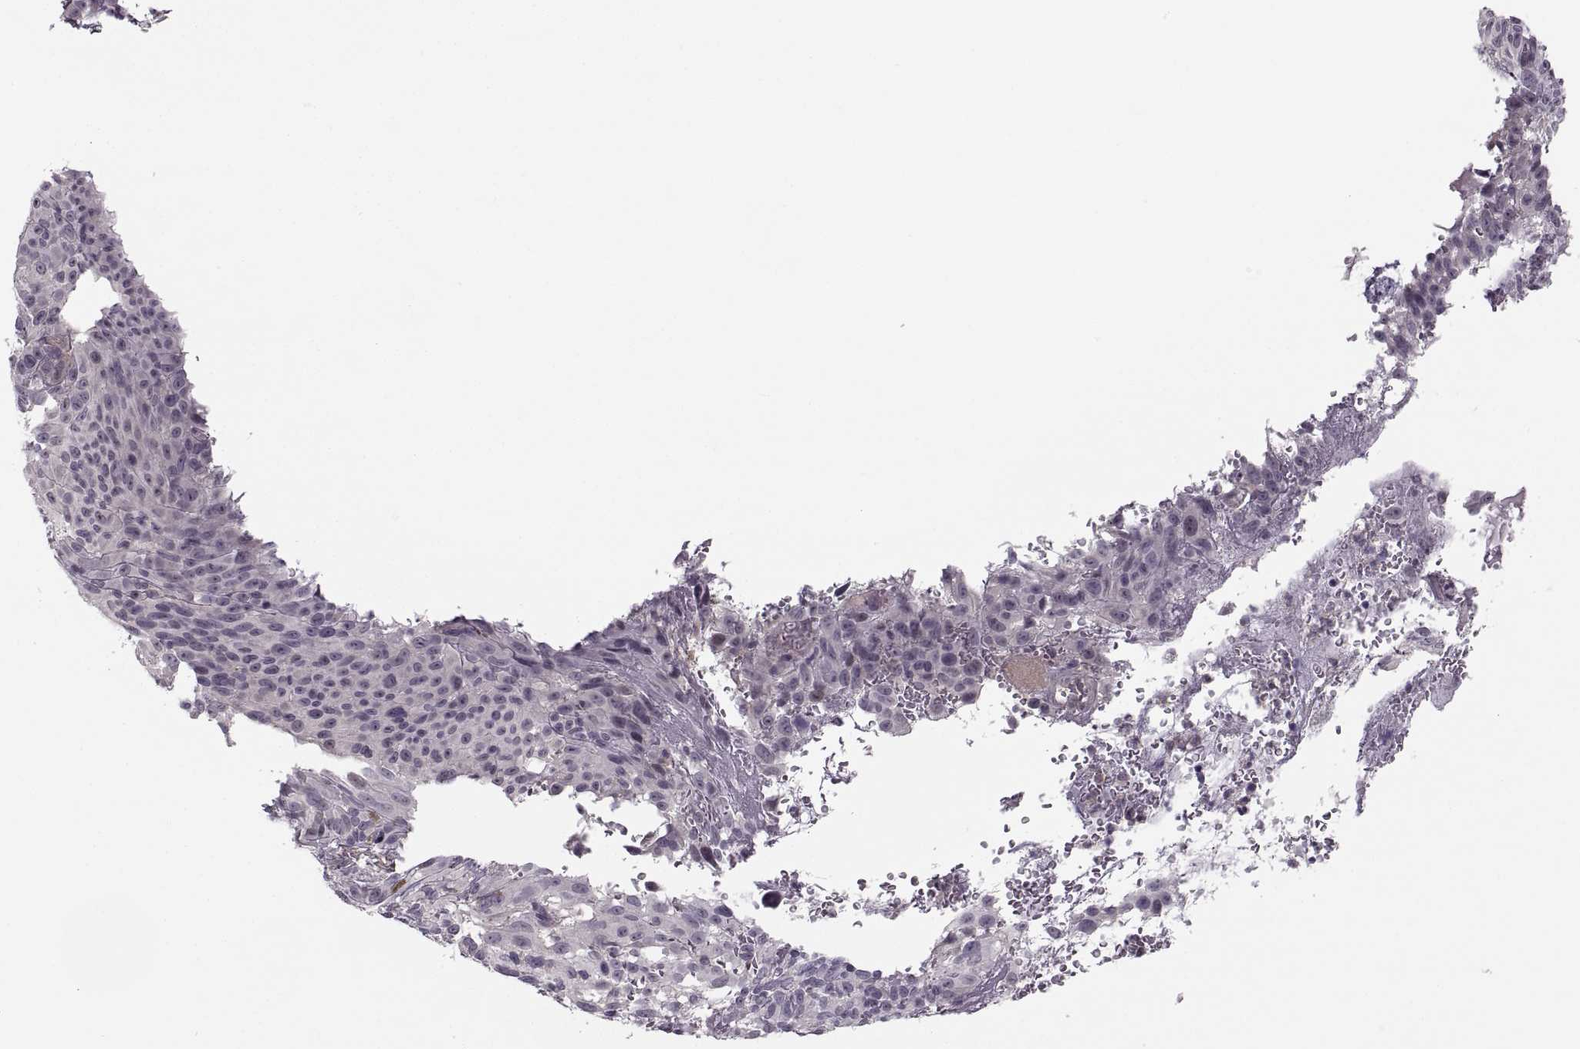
{"staining": {"intensity": "negative", "quantity": "none", "location": "none"}, "tissue": "melanoma", "cell_type": "Tumor cells", "image_type": "cancer", "snomed": [{"axis": "morphology", "description": "Malignant melanoma, NOS"}, {"axis": "topography", "description": "Skin"}], "caption": "Immunohistochemistry (IHC) photomicrograph of neoplastic tissue: human melanoma stained with DAB (3,3'-diaminobenzidine) exhibits no significant protein positivity in tumor cells. (DAB immunohistochemistry (IHC) with hematoxylin counter stain).", "gene": "LUZP2", "patient": {"sex": "male", "age": 83}}